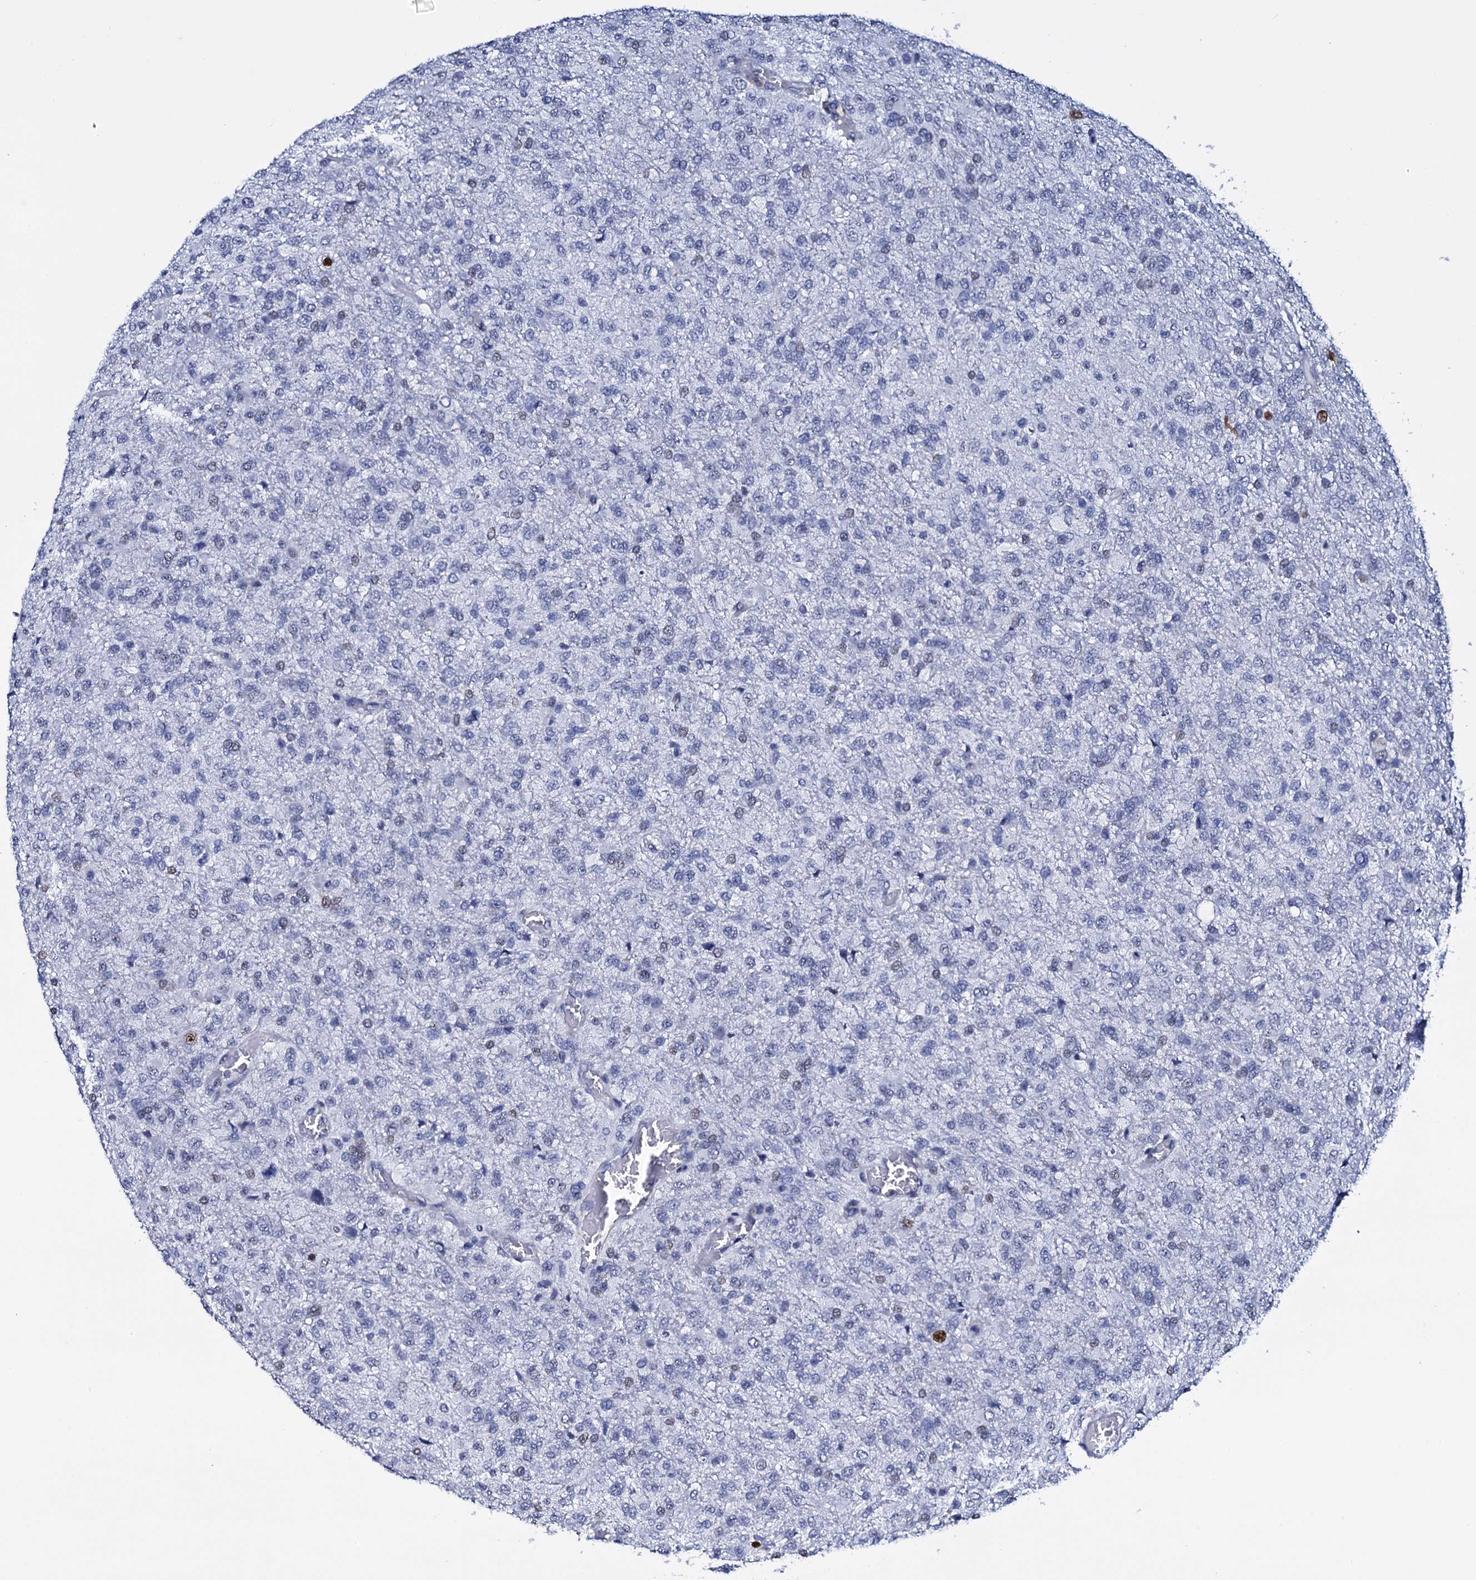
{"staining": {"intensity": "negative", "quantity": "none", "location": "none"}, "tissue": "glioma", "cell_type": "Tumor cells", "image_type": "cancer", "snomed": [{"axis": "morphology", "description": "Glioma, malignant, High grade"}, {"axis": "topography", "description": "Brain"}], "caption": "There is no significant positivity in tumor cells of malignant high-grade glioma.", "gene": "NPM2", "patient": {"sex": "female", "age": 74}}